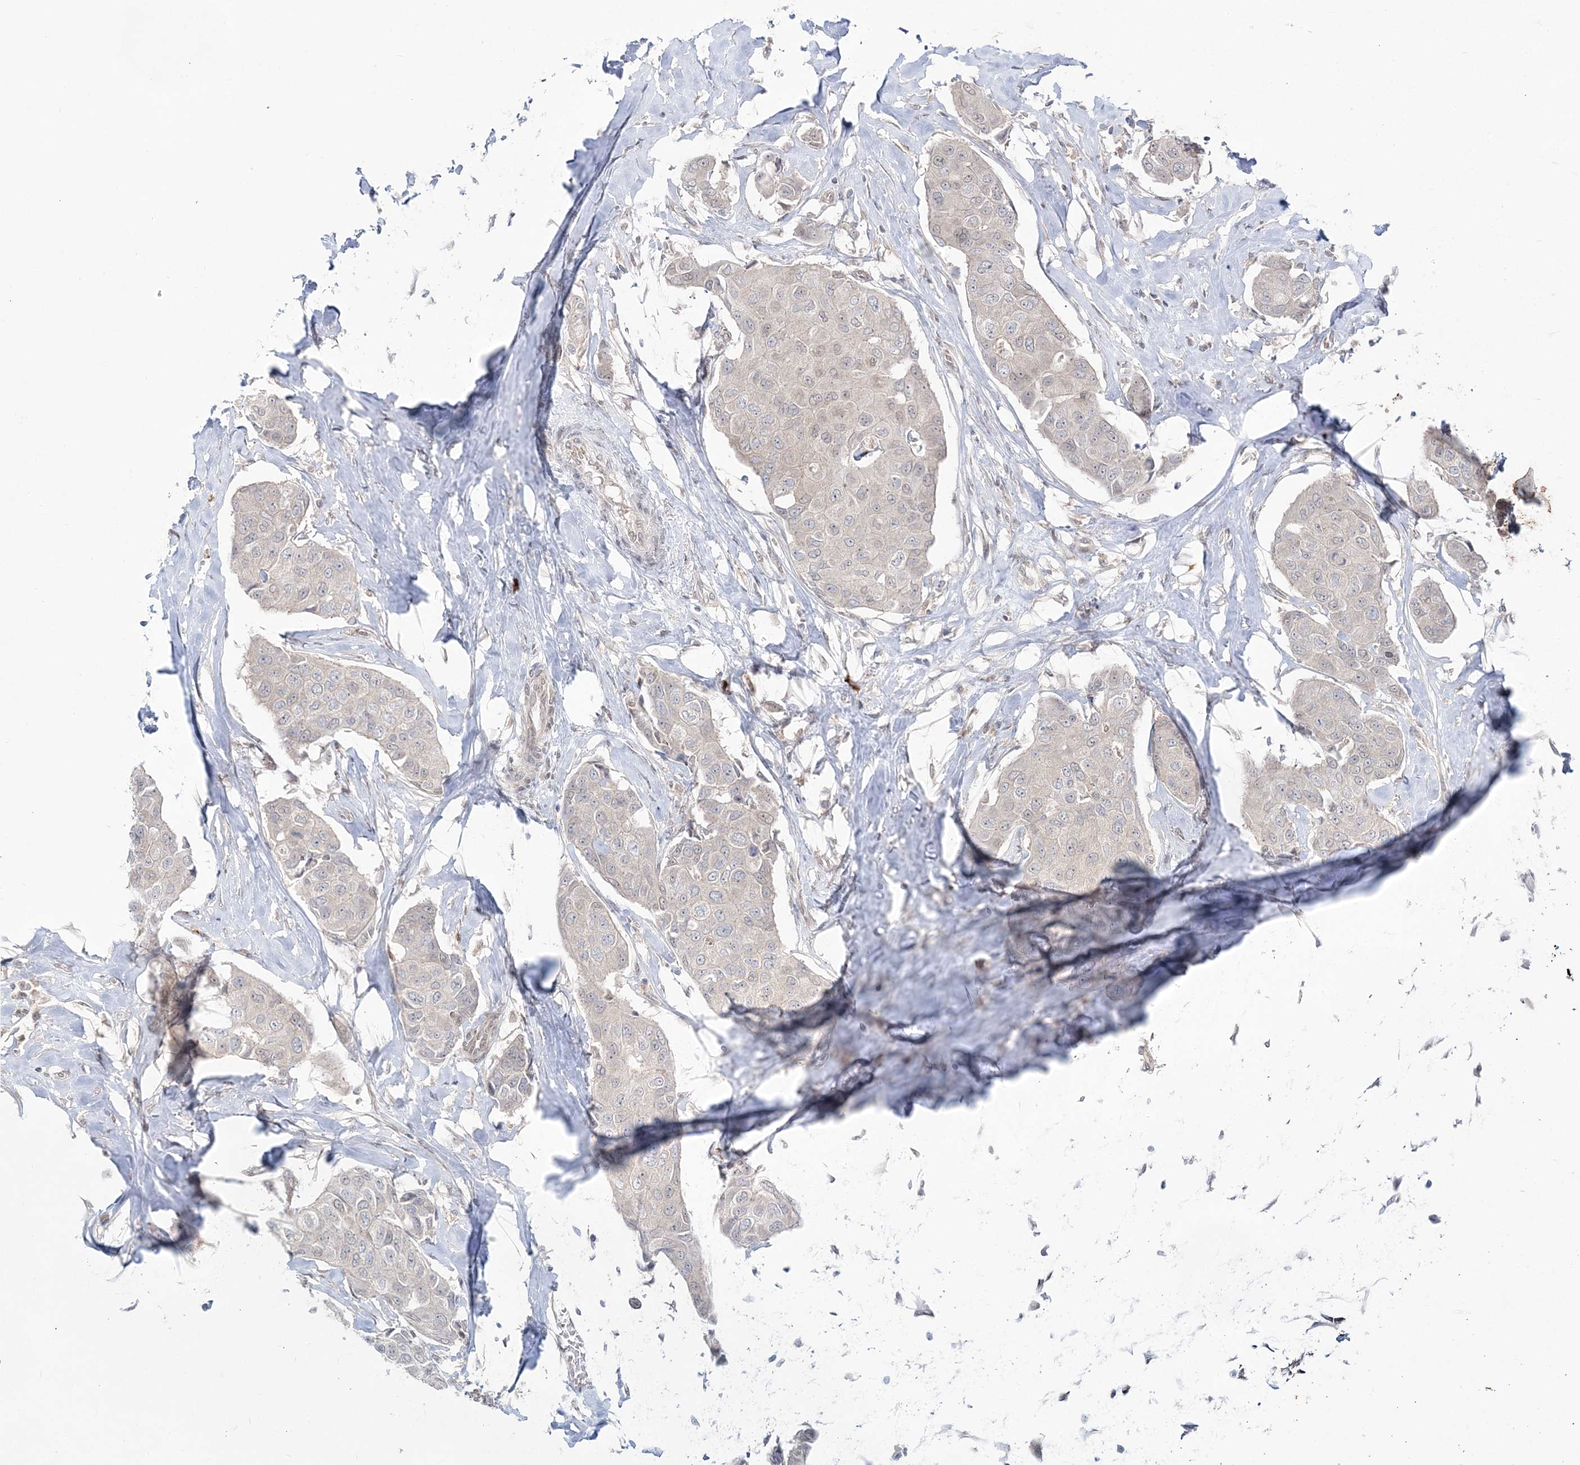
{"staining": {"intensity": "negative", "quantity": "none", "location": "none"}, "tissue": "breast cancer", "cell_type": "Tumor cells", "image_type": "cancer", "snomed": [{"axis": "morphology", "description": "Duct carcinoma"}, {"axis": "topography", "description": "Breast"}], "caption": "A histopathology image of human breast cancer is negative for staining in tumor cells.", "gene": "DHX57", "patient": {"sex": "female", "age": 80}}